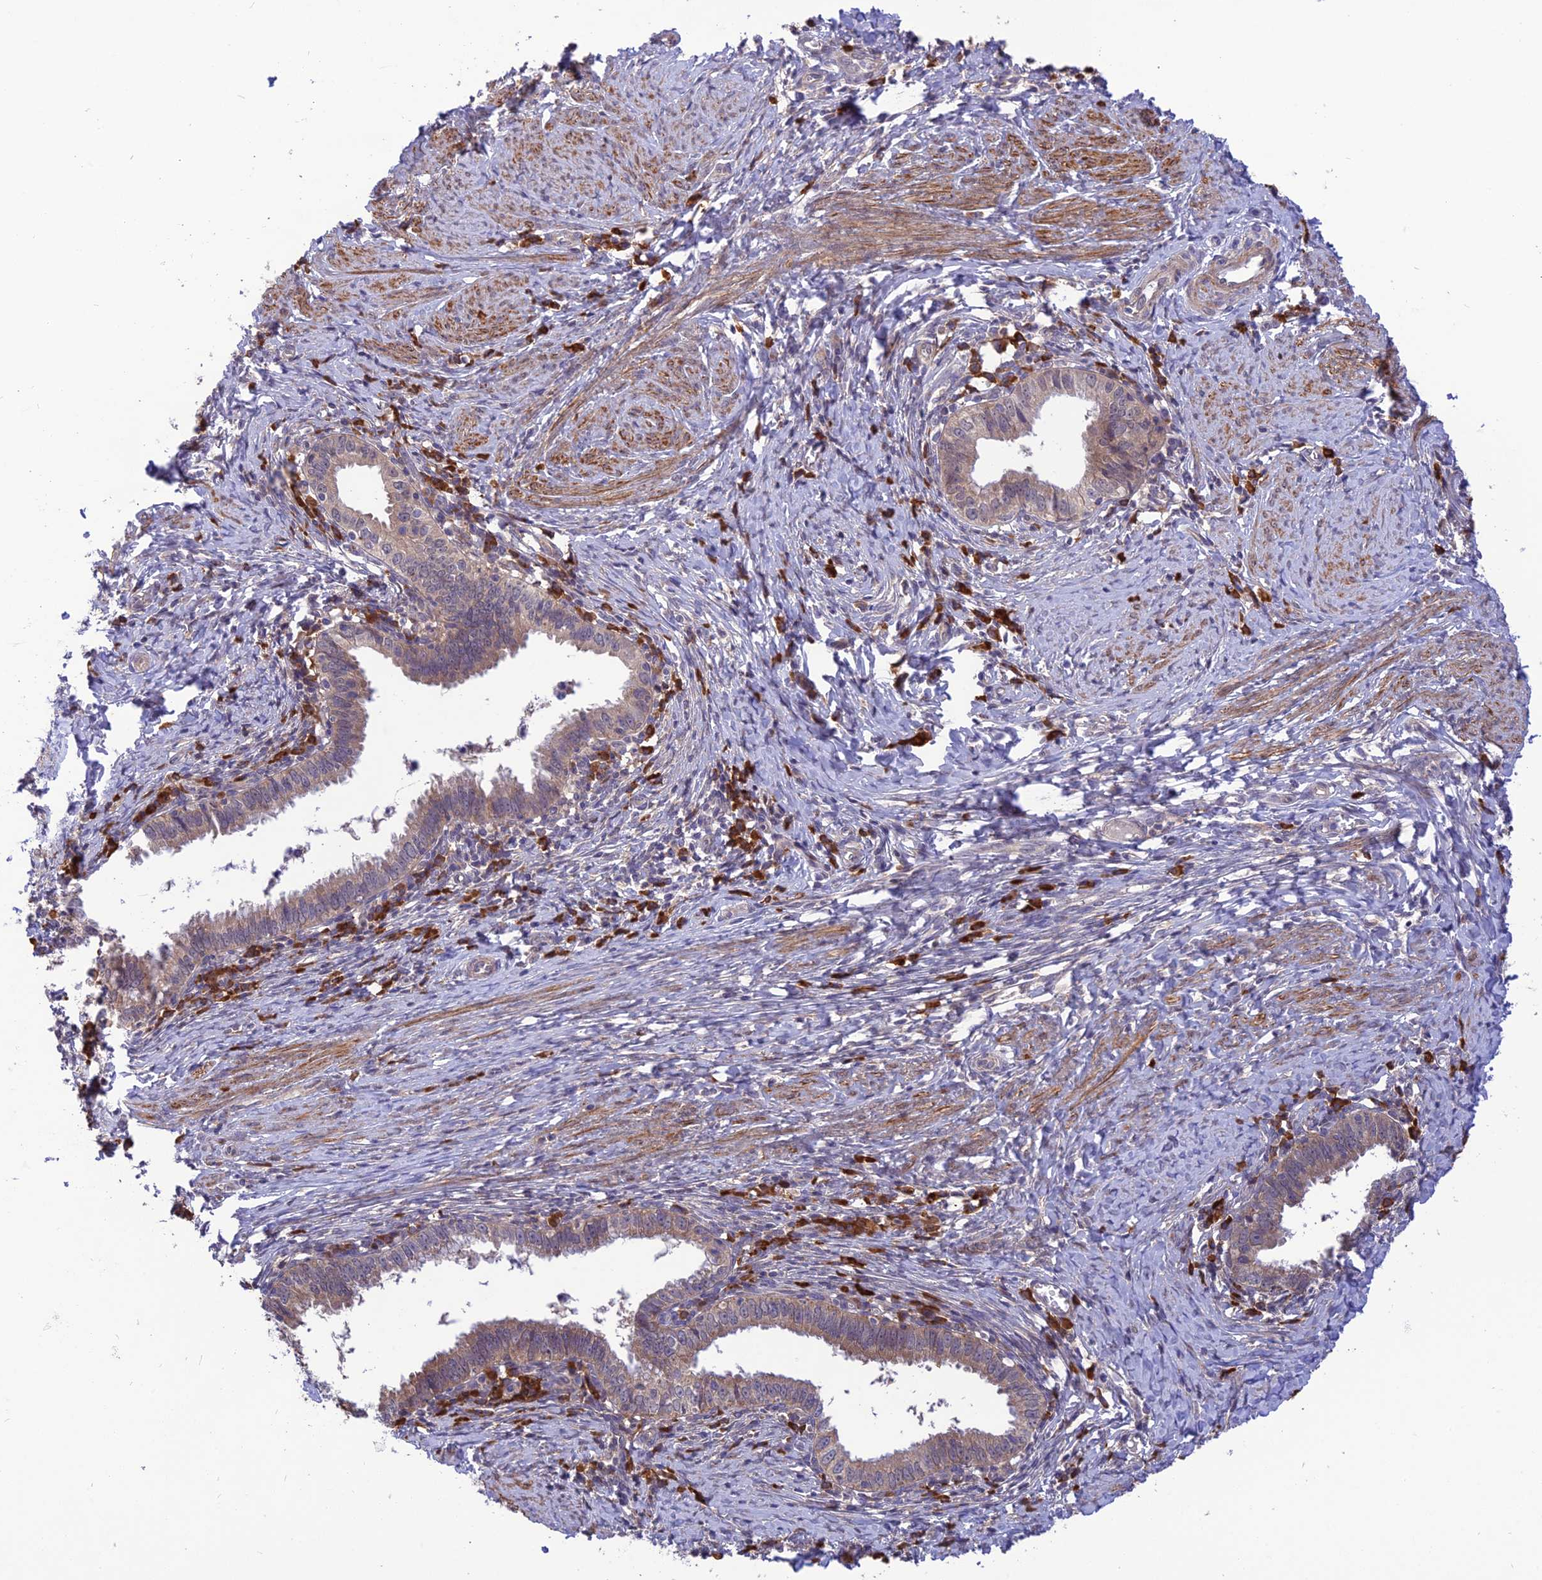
{"staining": {"intensity": "weak", "quantity": ">75%", "location": "cytoplasmic/membranous"}, "tissue": "cervical cancer", "cell_type": "Tumor cells", "image_type": "cancer", "snomed": [{"axis": "morphology", "description": "Adenocarcinoma, NOS"}, {"axis": "topography", "description": "Cervix"}], "caption": "A histopathology image of human cervical cancer stained for a protein displays weak cytoplasmic/membranous brown staining in tumor cells.", "gene": "UROS", "patient": {"sex": "female", "age": 36}}